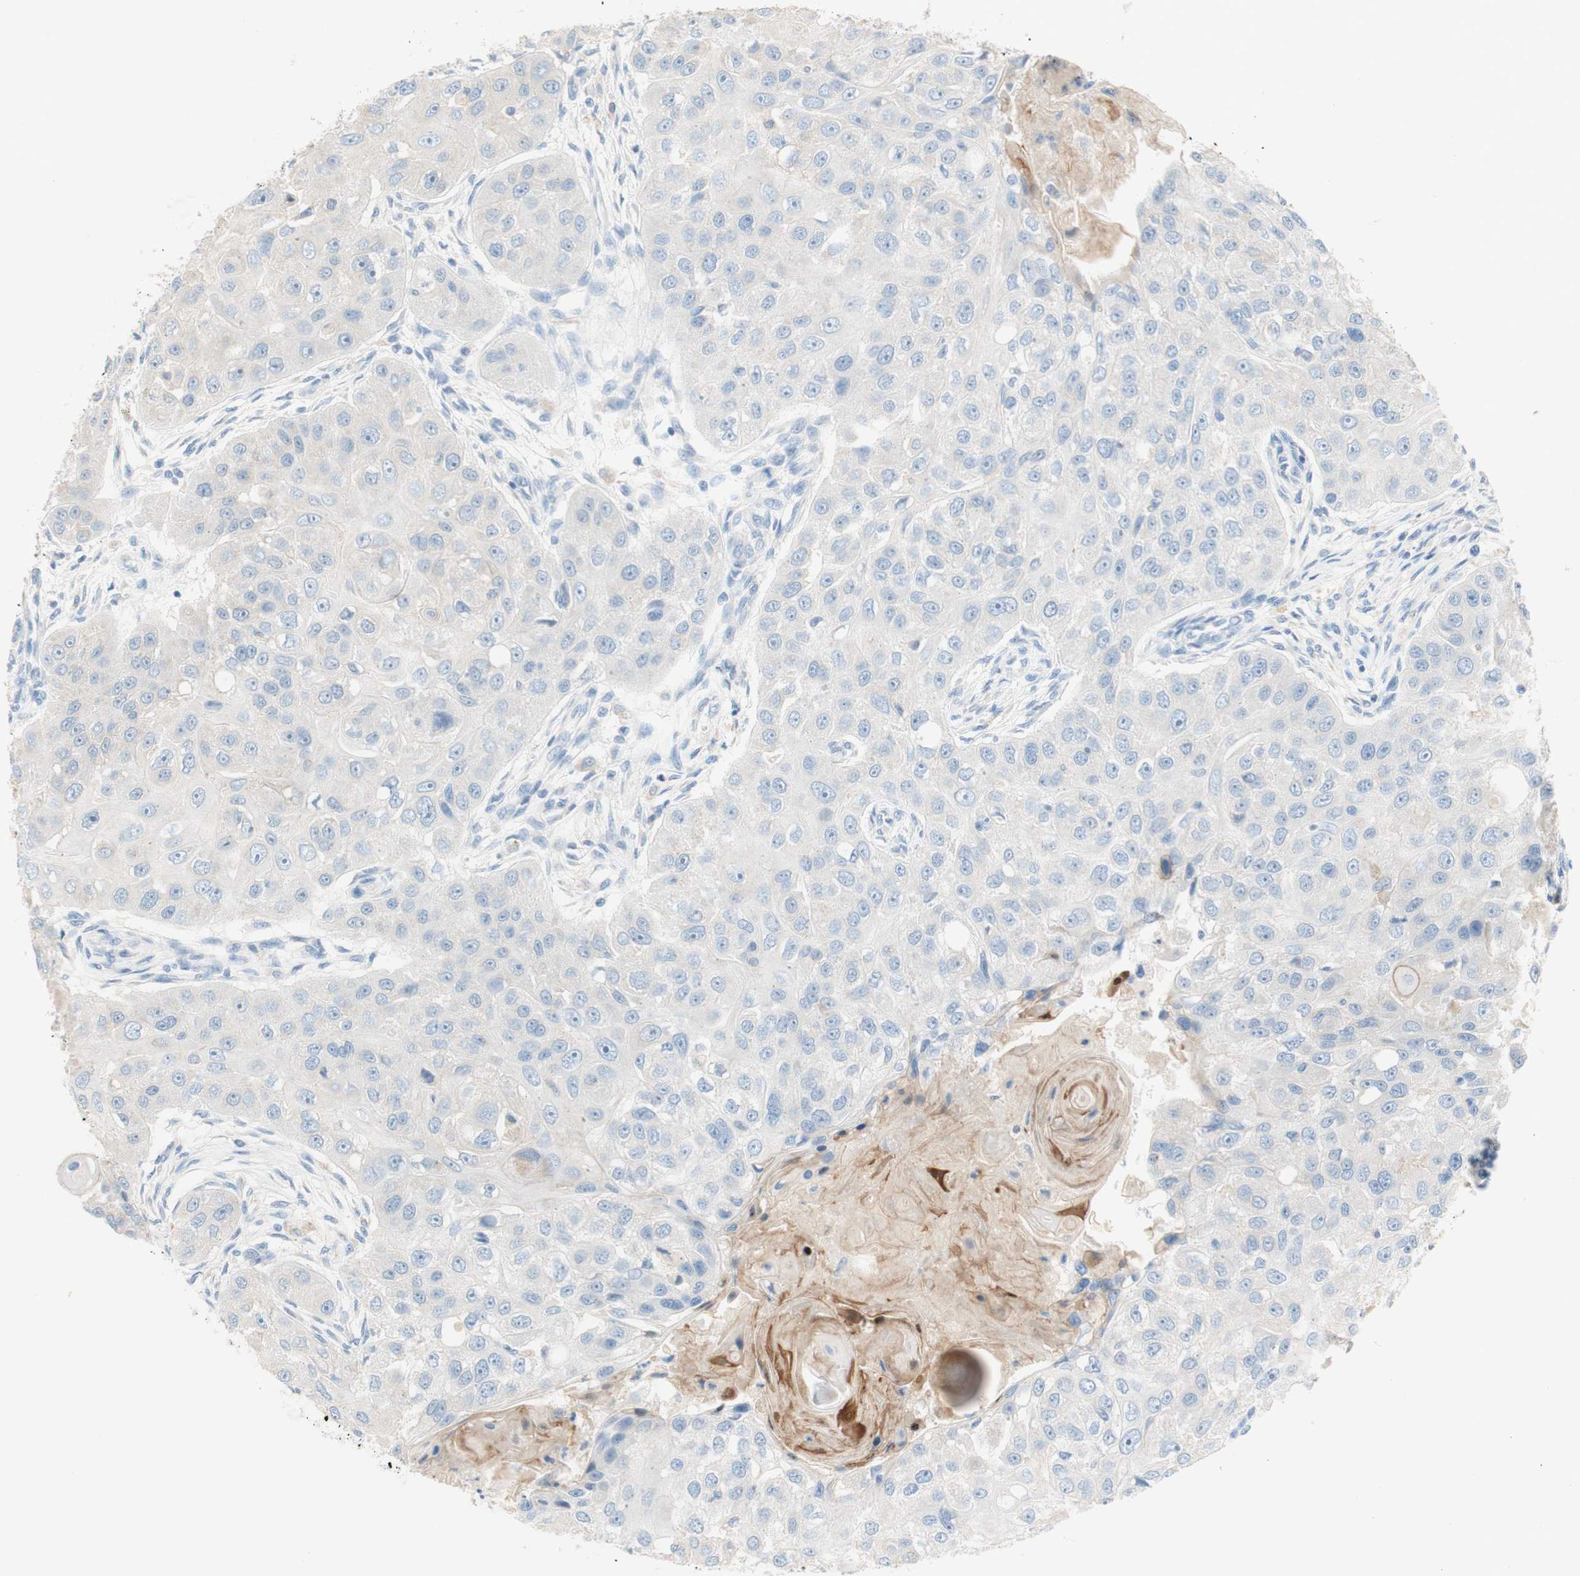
{"staining": {"intensity": "negative", "quantity": "none", "location": "none"}, "tissue": "head and neck cancer", "cell_type": "Tumor cells", "image_type": "cancer", "snomed": [{"axis": "morphology", "description": "Normal tissue, NOS"}, {"axis": "morphology", "description": "Squamous cell carcinoma, NOS"}, {"axis": "topography", "description": "Skeletal muscle"}, {"axis": "topography", "description": "Head-Neck"}], "caption": "Immunohistochemistry micrograph of neoplastic tissue: head and neck cancer (squamous cell carcinoma) stained with DAB displays no significant protein expression in tumor cells.", "gene": "POLR2J3", "patient": {"sex": "male", "age": 51}}